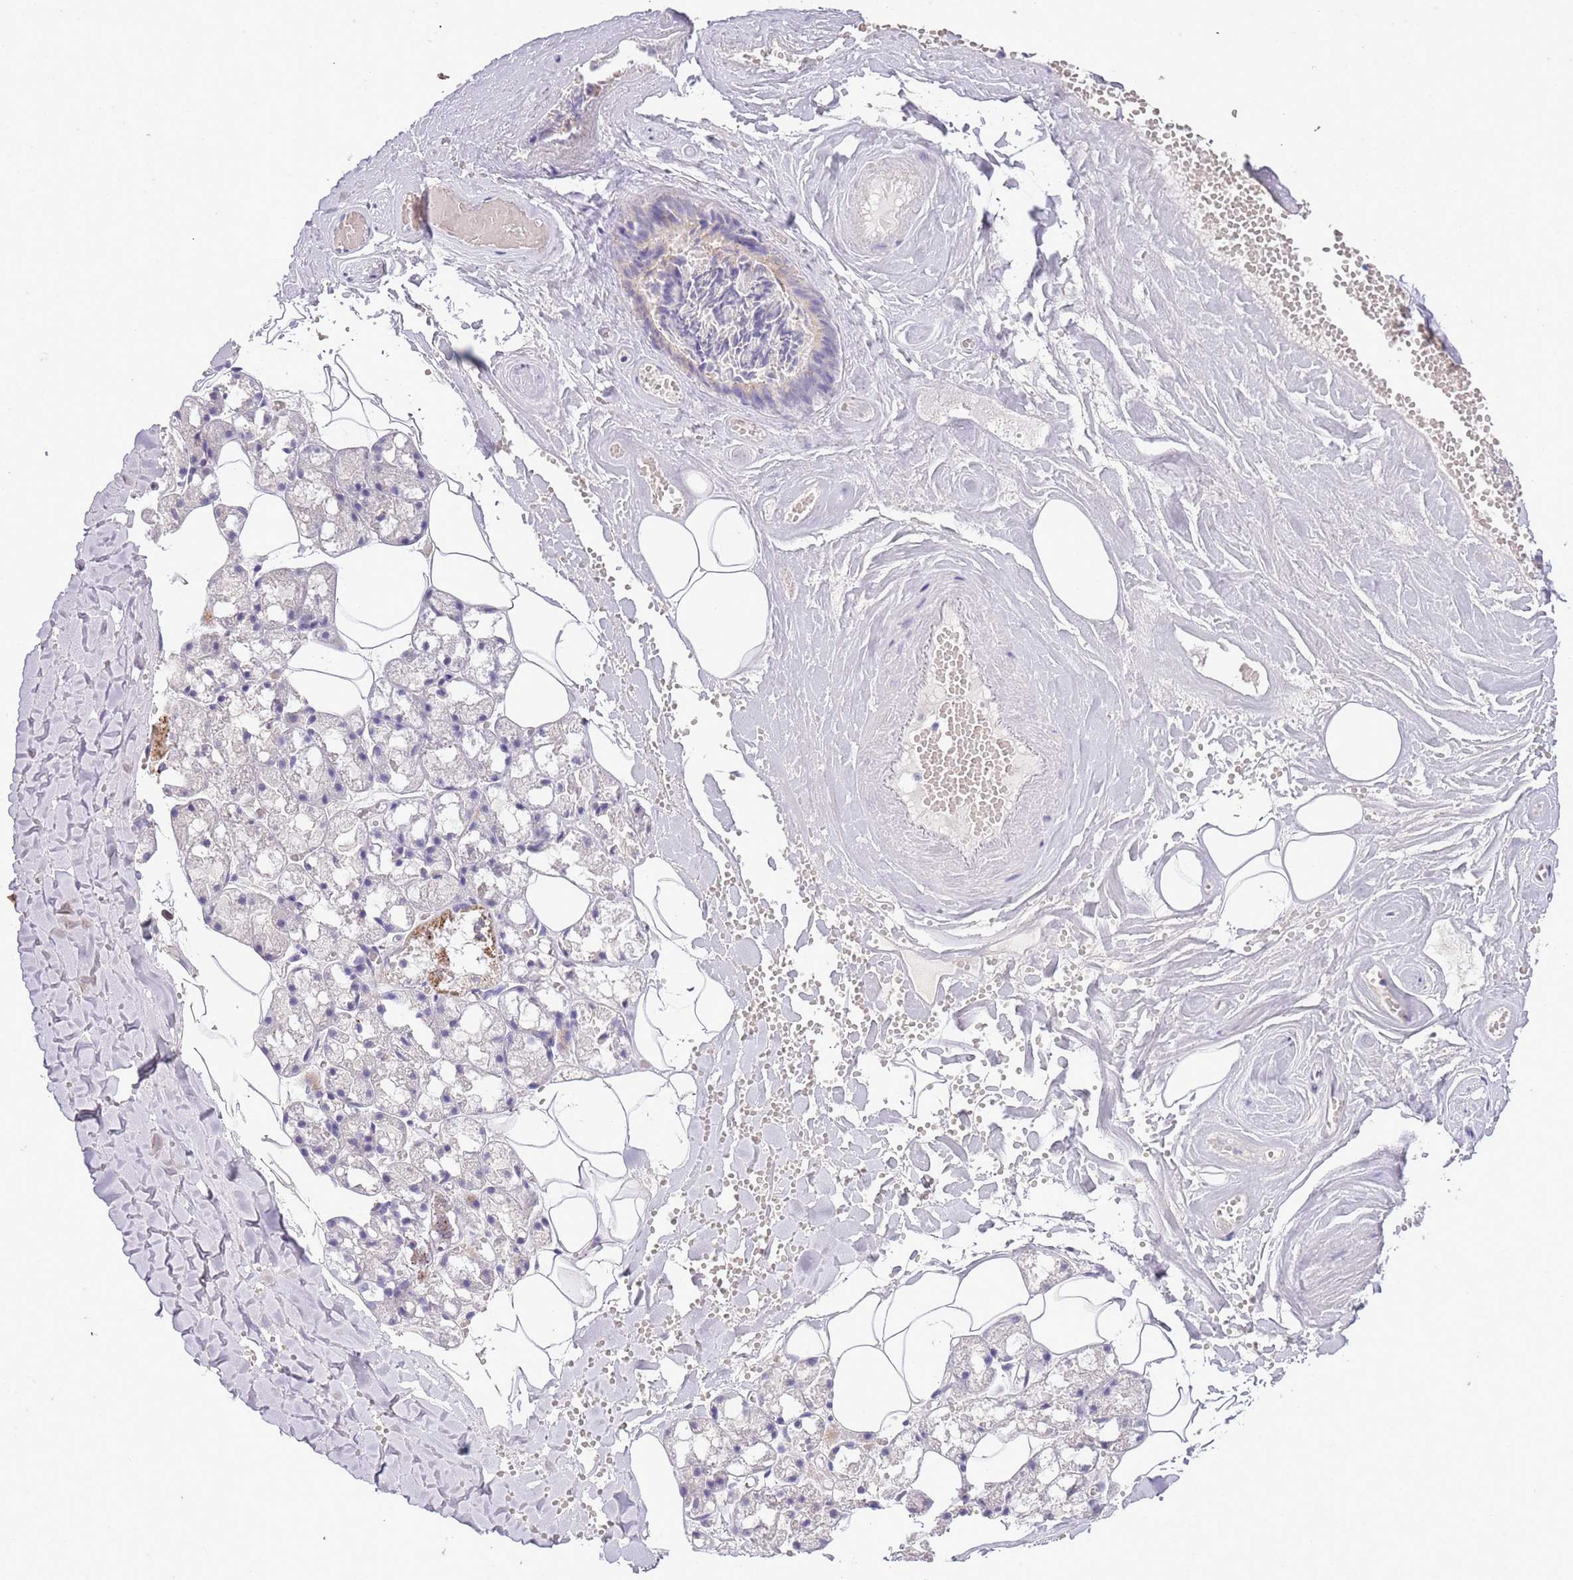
{"staining": {"intensity": "strong", "quantity": "<25%", "location": "cytoplasmic/membranous"}, "tissue": "salivary gland", "cell_type": "Glandular cells", "image_type": "normal", "snomed": [{"axis": "morphology", "description": "Normal tissue, NOS"}, {"axis": "topography", "description": "Salivary gland"}], "caption": "Immunohistochemical staining of benign salivary gland shows strong cytoplasmic/membranous protein positivity in about <25% of glandular cells. (DAB = brown stain, brightfield microscopy at high magnification).", "gene": "ABHD17A", "patient": {"sex": "male", "age": 62}}